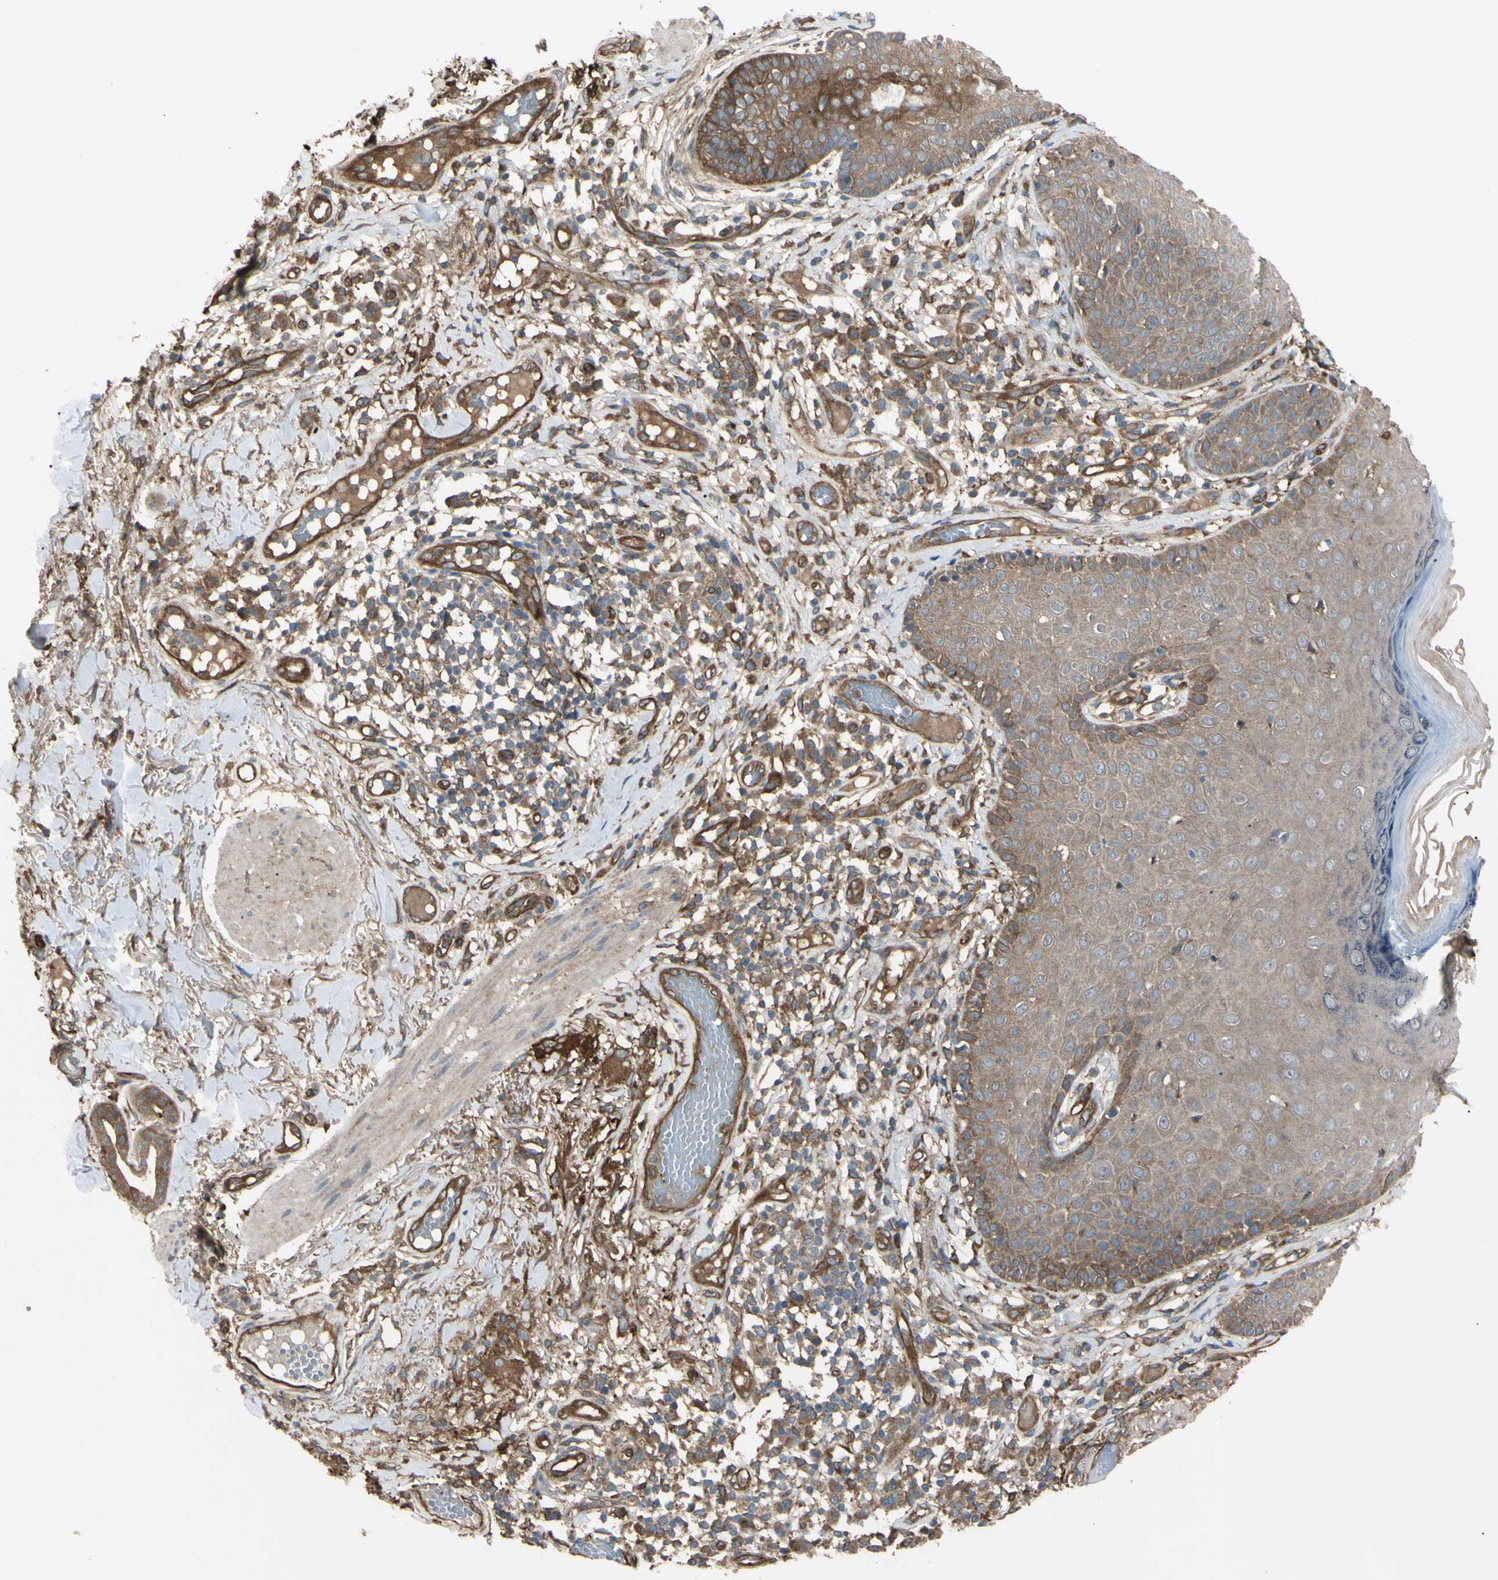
{"staining": {"intensity": "moderate", "quantity": ">75%", "location": "cytoplasmic/membranous"}, "tissue": "skin cancer", "cell_type": "Tumor cells", "image_type": "cancer", "snomed": [{"axis": "morphology", "description": "Normal tissue, NOS"}, {"axis": "morphology", "description": "Basal cell carcinoma"}, {"axis": "topography", "description": "Skin"}], "caption": "Immunohistochemistry (IHC) photomicrograph of neoplastic tissue: human skin cancer stained using IHC displays medium levels of moderate protein expression localized specifically in the cytoplasmic/membranous of tumor cells, appearing as a cytoplasmic/membranous brown color.", "gene": "PTPN12", "patient": {"sex": "male", "age": 52}}